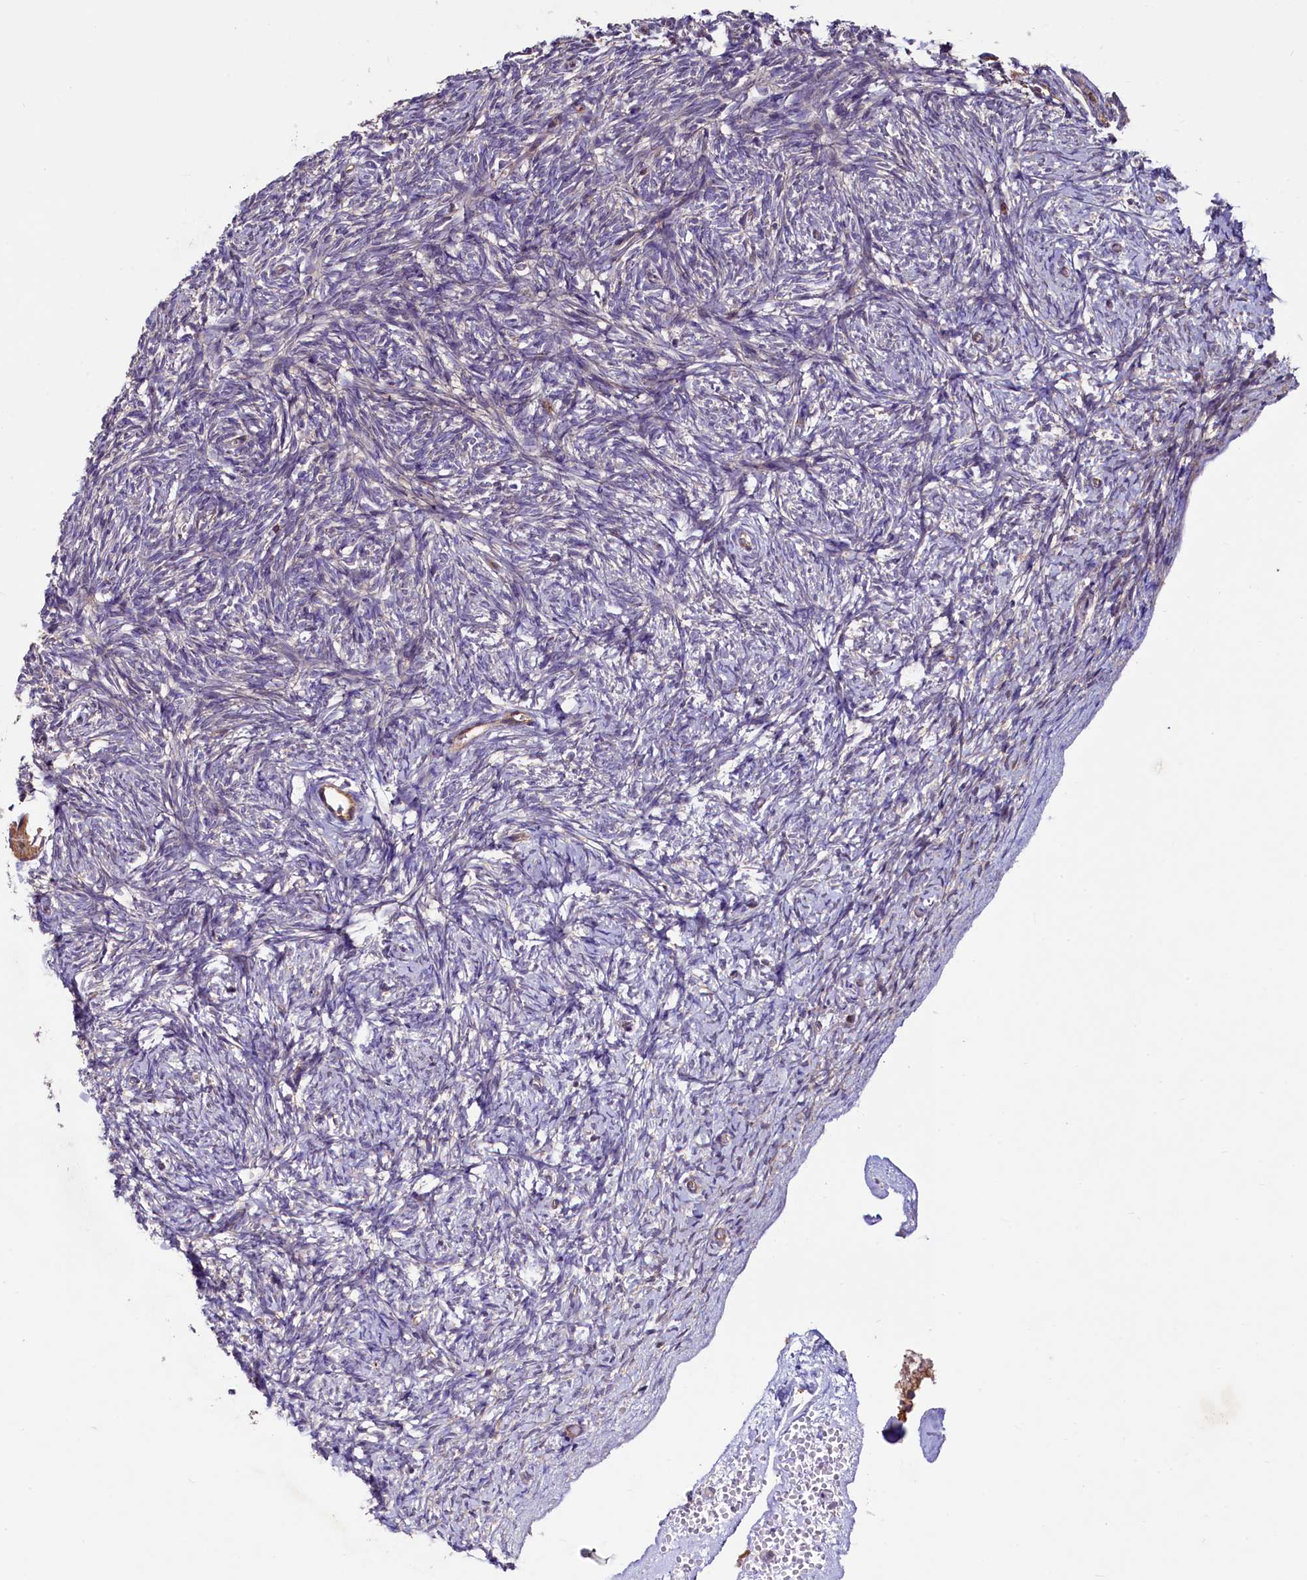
{"staining": {"intensity": "moderate", "quantity": ">75%", "location": "cytoplasmic/membranous"}, "tissue": "ovary", "cell_type": "Follicle cells", "image_type": "normal", "snomed": [{"axis": "morphology", "description": "Normal tissue, NOS"}, {"axis": "topography", "description": "Ovary"}], "caption": "Protein staining reveals moderate cytoplasmic/membranous staining in about >75% of follicle cells in benign ovary. (DAB IHC, brown staining for protein, blue staining for nuclei).", "gene": "KLHDC4", "patient": {"sex": "female", "age": 34}}